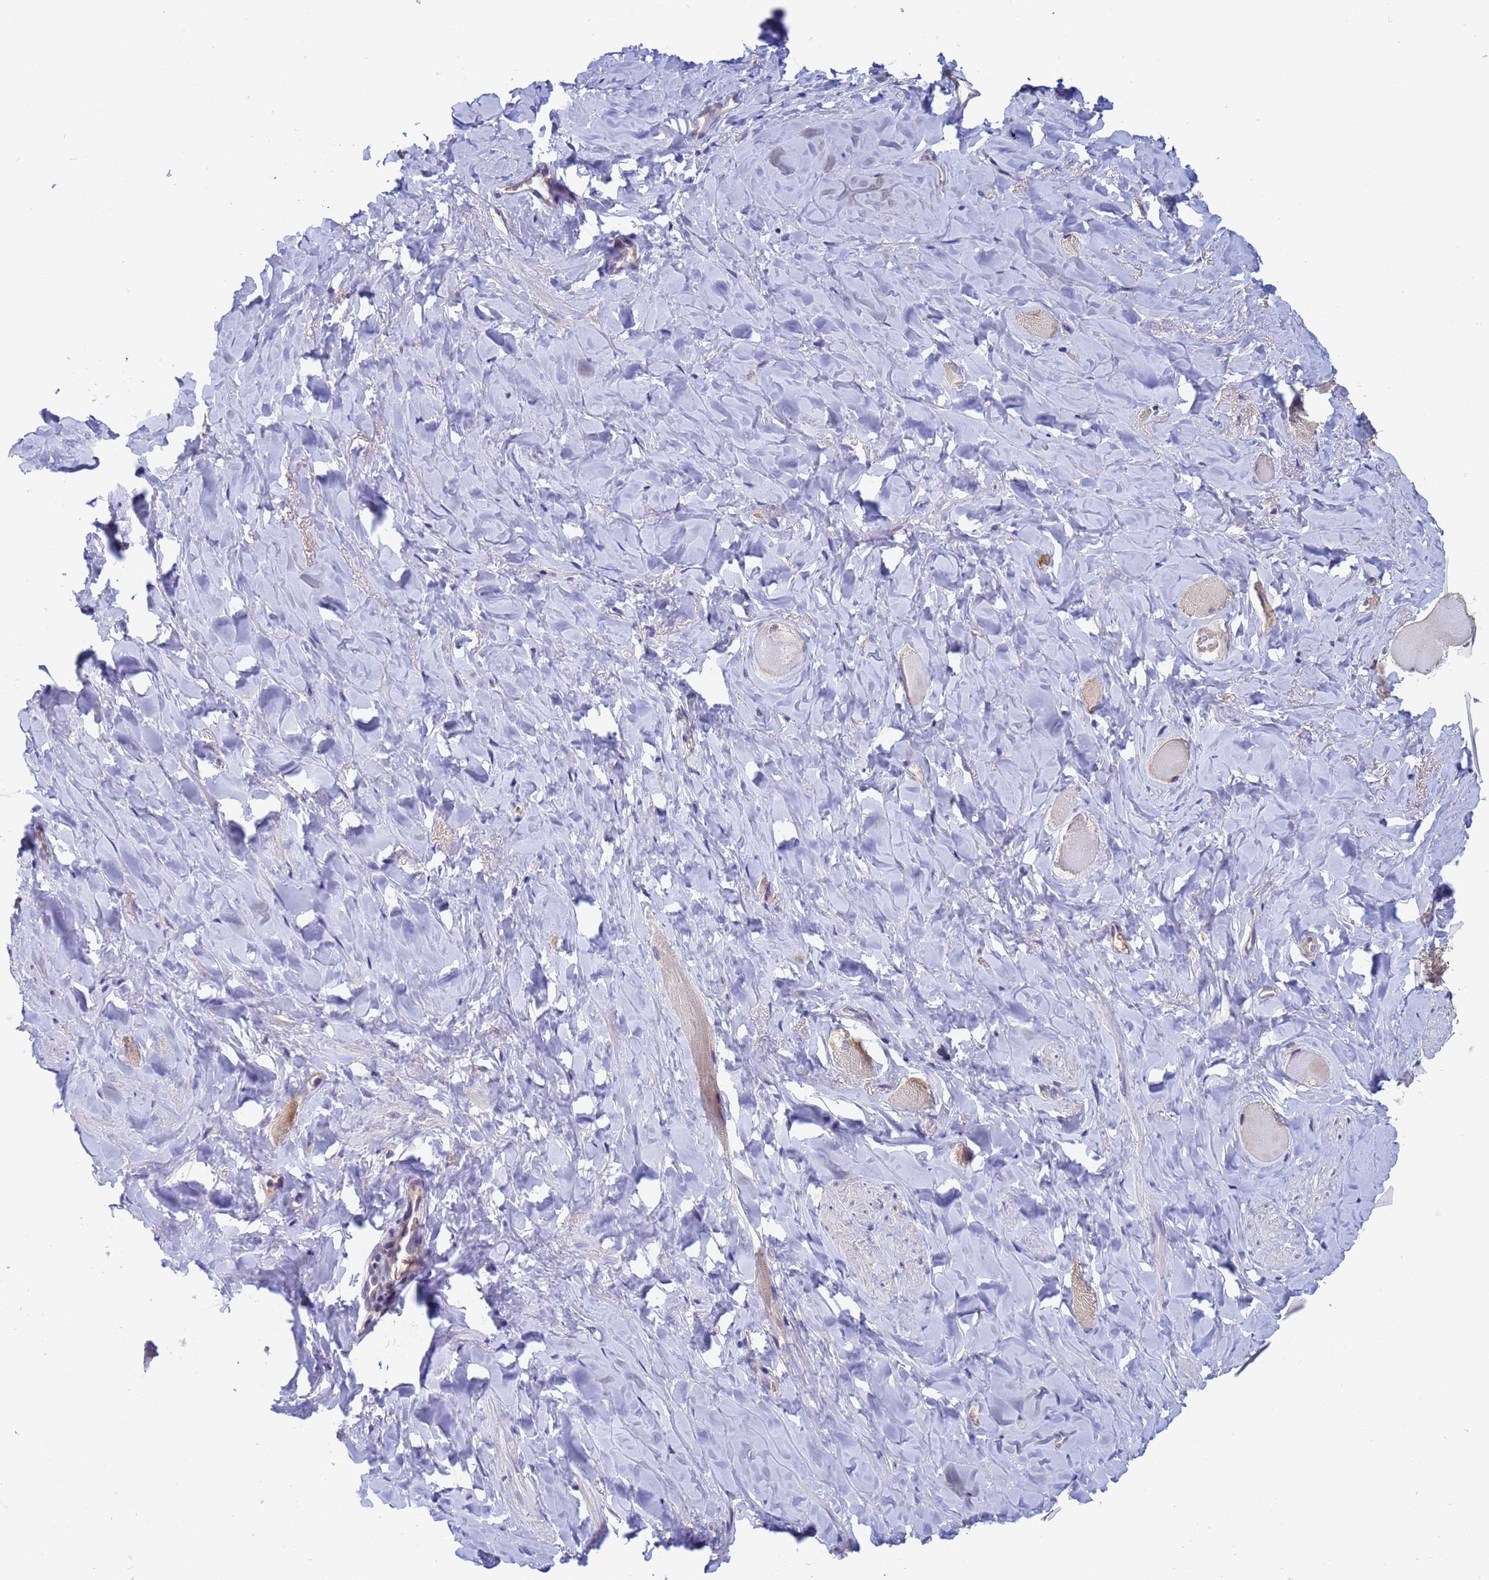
{"staining": {"intensity": "negative", "quantity": "none", "location": "none"}, "tissue": "smooth muscle", "cell_type": "Smooth muscle cells", "image_type": "normal", "snomed": [{"axis": "morphology", "description": "Normal tissue, NOS"}, {"axis": "topography", "description": "Smooth muscle"}, {"axis": "topography", "description": "Peripheral nerve tissue"}], "caption": "This photomicrograph is of benign smooth muscle stained with IHC to label a protein in brown with the nuclei are counter-stained blue. There is no expression in smooth muscle cells. (Immunohistochemistry, brightfield microscopy, high magnification).", "gene": "IHO1", "patient": {"sex": "male", "age": 69}}